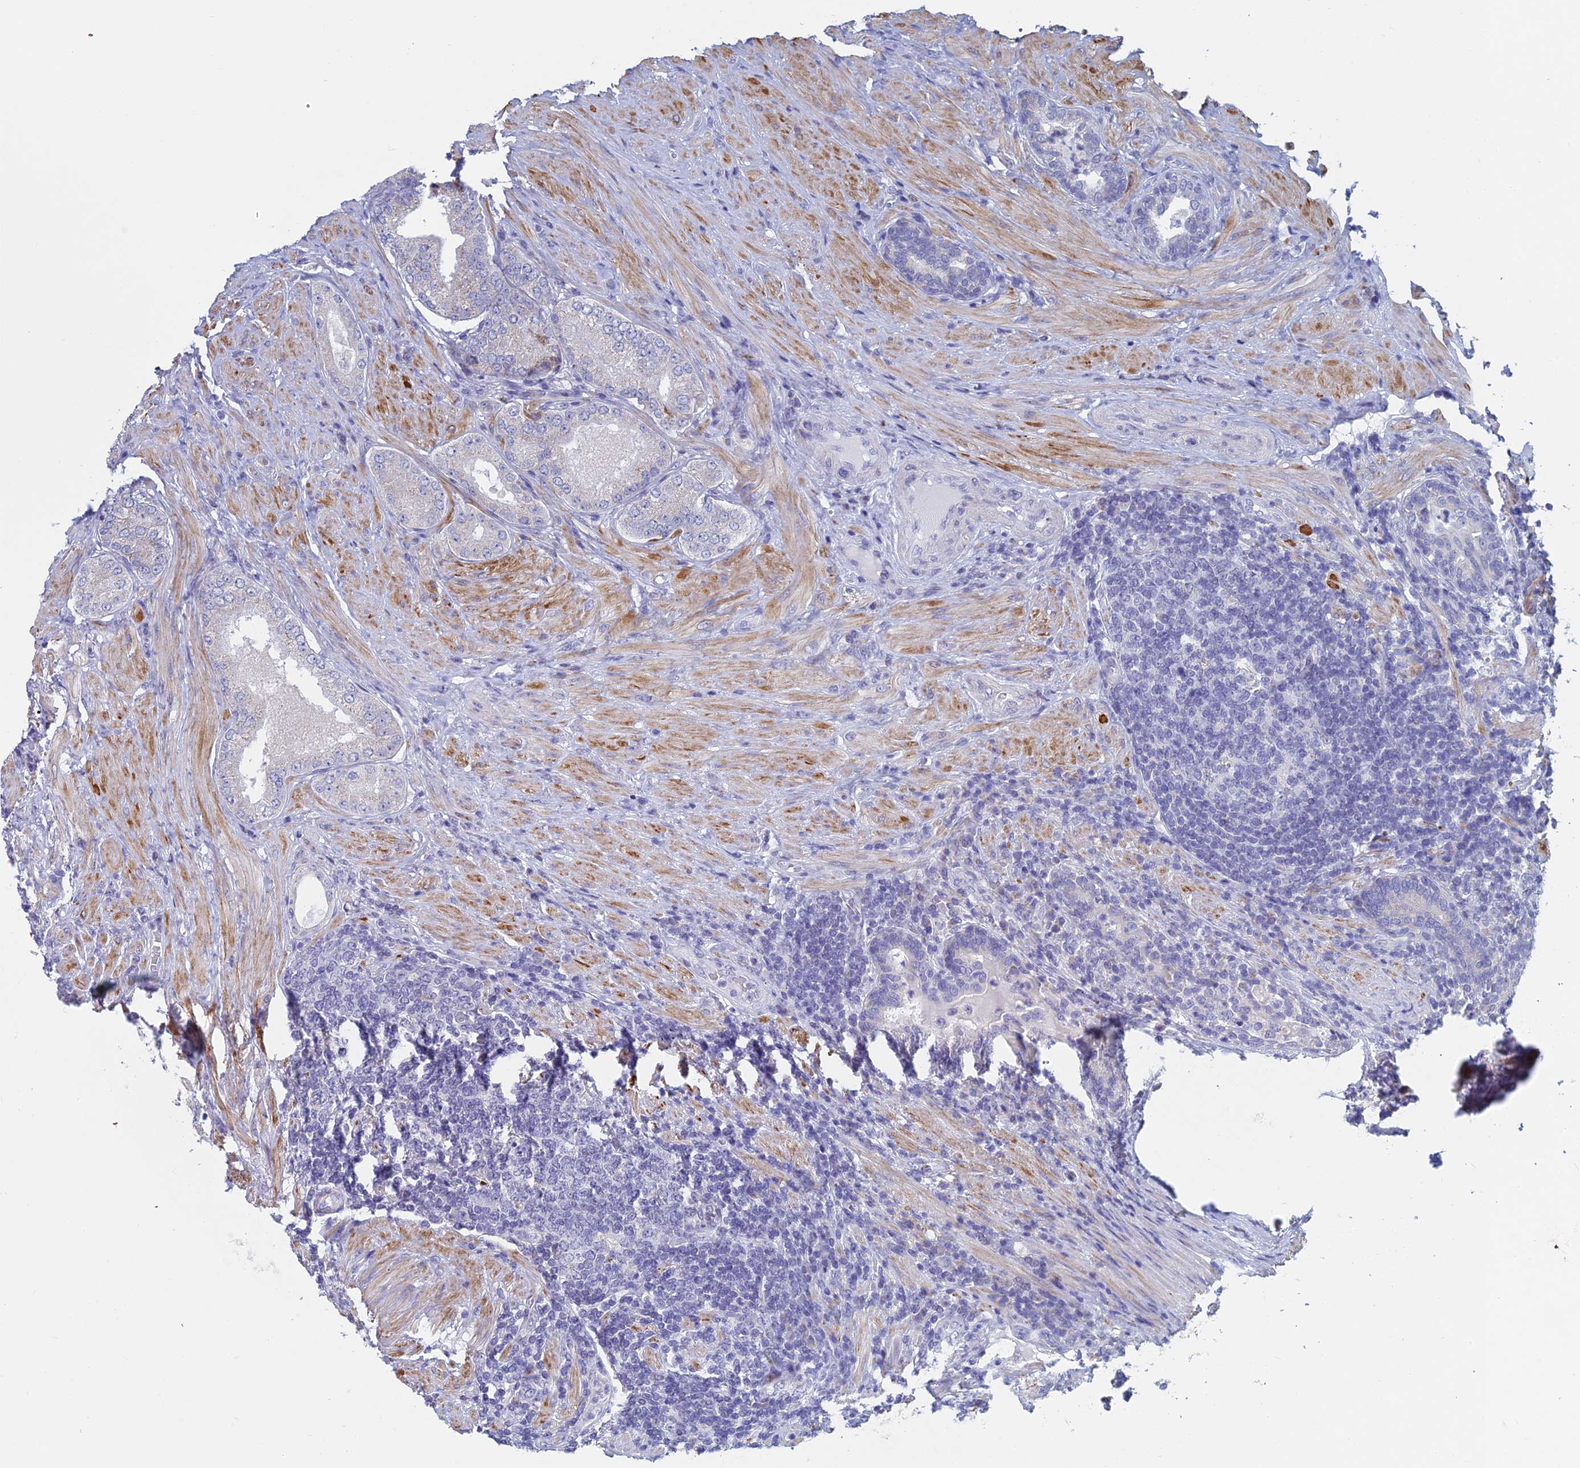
{"staining": {"intensity": "negative", "quantity": "none", "location": "none"}, "tissue": "prostate cancer", "cell_type": "Tumor cells", "image_type": "cancer", "snomed": [{"axis": "morphology", "description": "Adenocarcinoma, Low grade"}, {"axis": "topography", "description": "Prostate"}], "caption": "Histopathology image shows no significant protein positivity in tumor cells of prostate low-grade adenocarcinoma.", "gene": "ACSM1", "patient": {"sex": "male", "age": 68}}